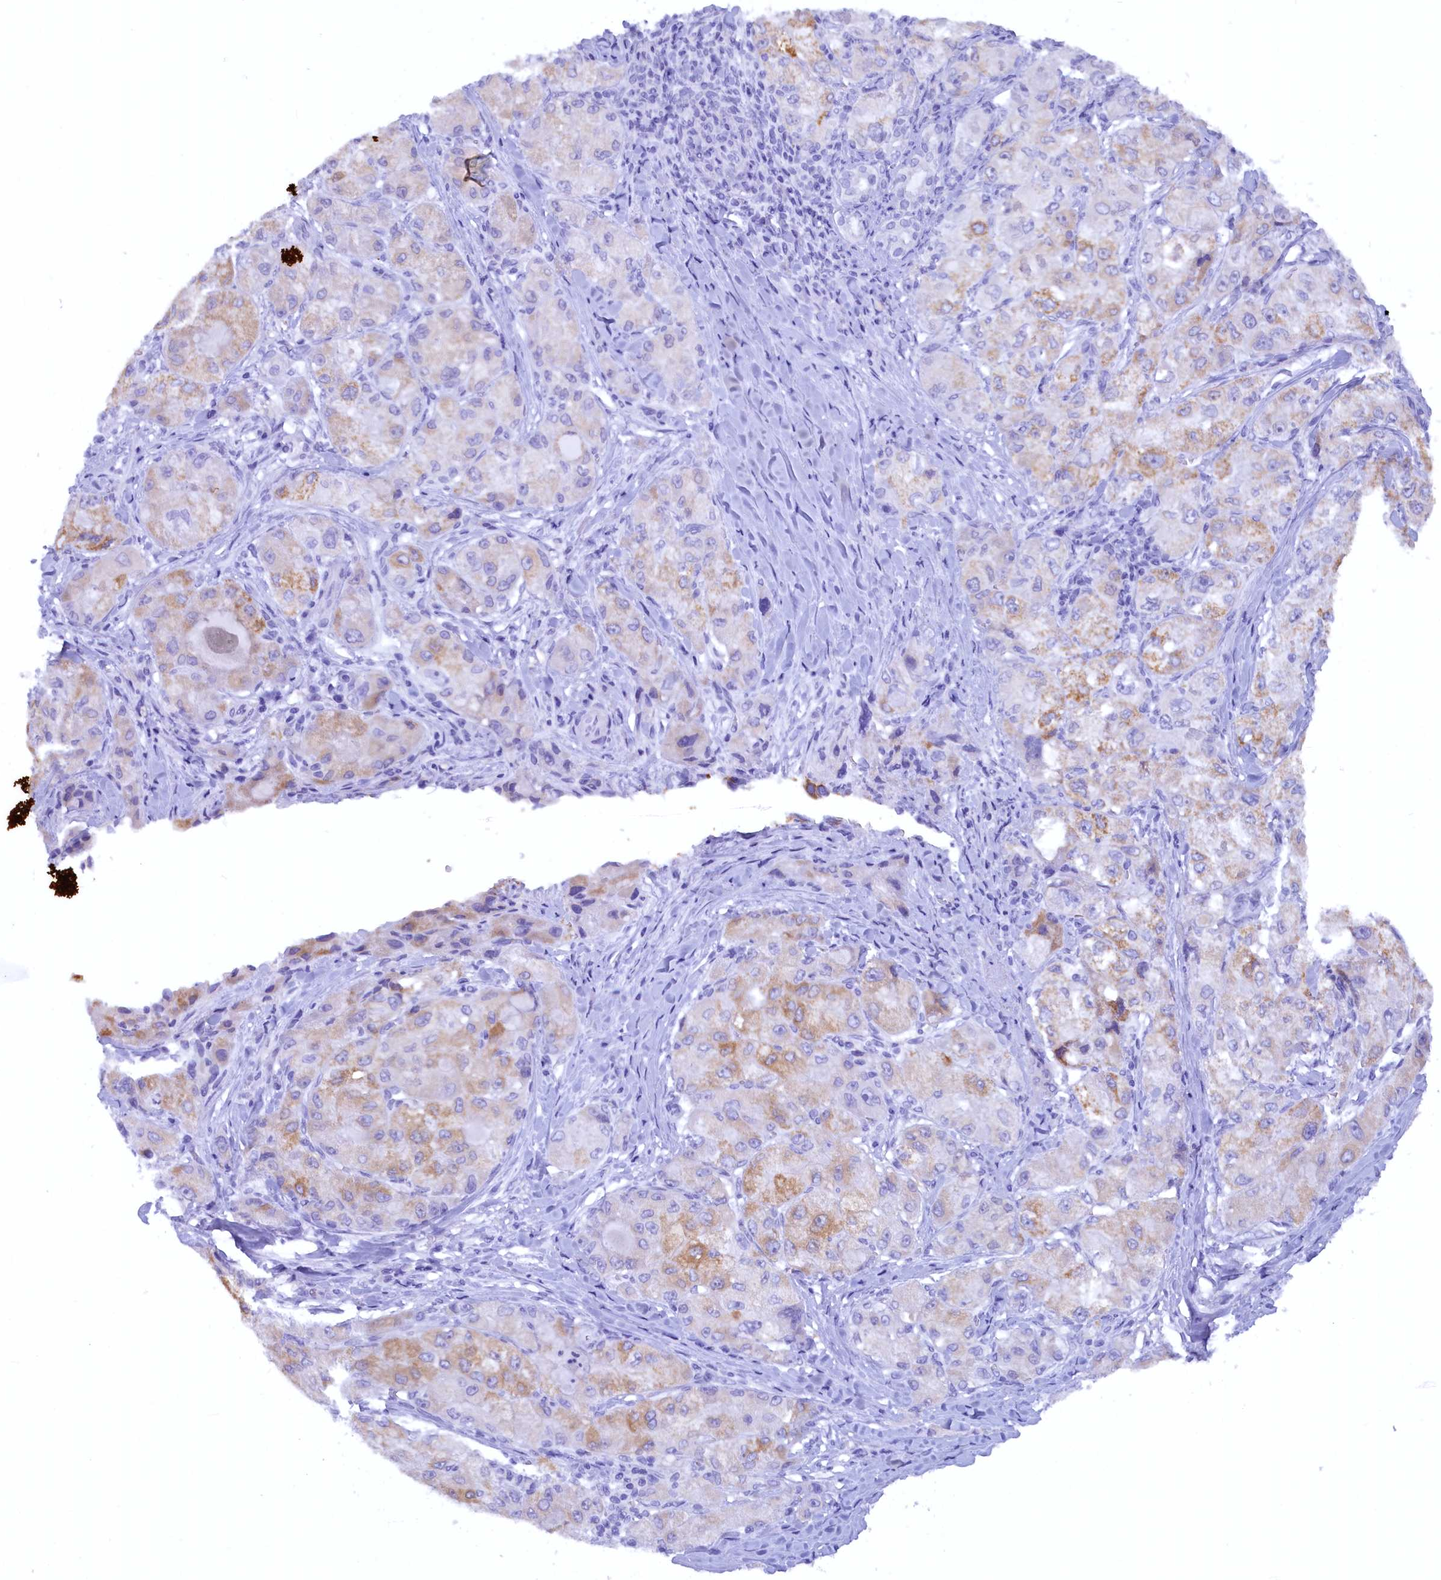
{"staining": {"intensity": "weak", "quantity": "<25%", "location": "cytoplasmic/membranous"}, "tissue": "liver cancer", "cell_type": "Tumor cells", "image_type": "cancer", "snomed": [{"axis": "morphology", "description": "Carcinoma, Hepatocellular, NOS"}, {"axis": "topography", "description": "Liver"}], "caption": "High magnification brightfield microscopy of liver cancer (hepatocellular carcinoma) stained with DAB (3,3'-diaminobenzidine) (brown) and counterstained with hematoxylin (blue): tumor cells show no significant staining.", "gene": "ZSWIM4", "patient": {"sex": "male", "age": 80}}